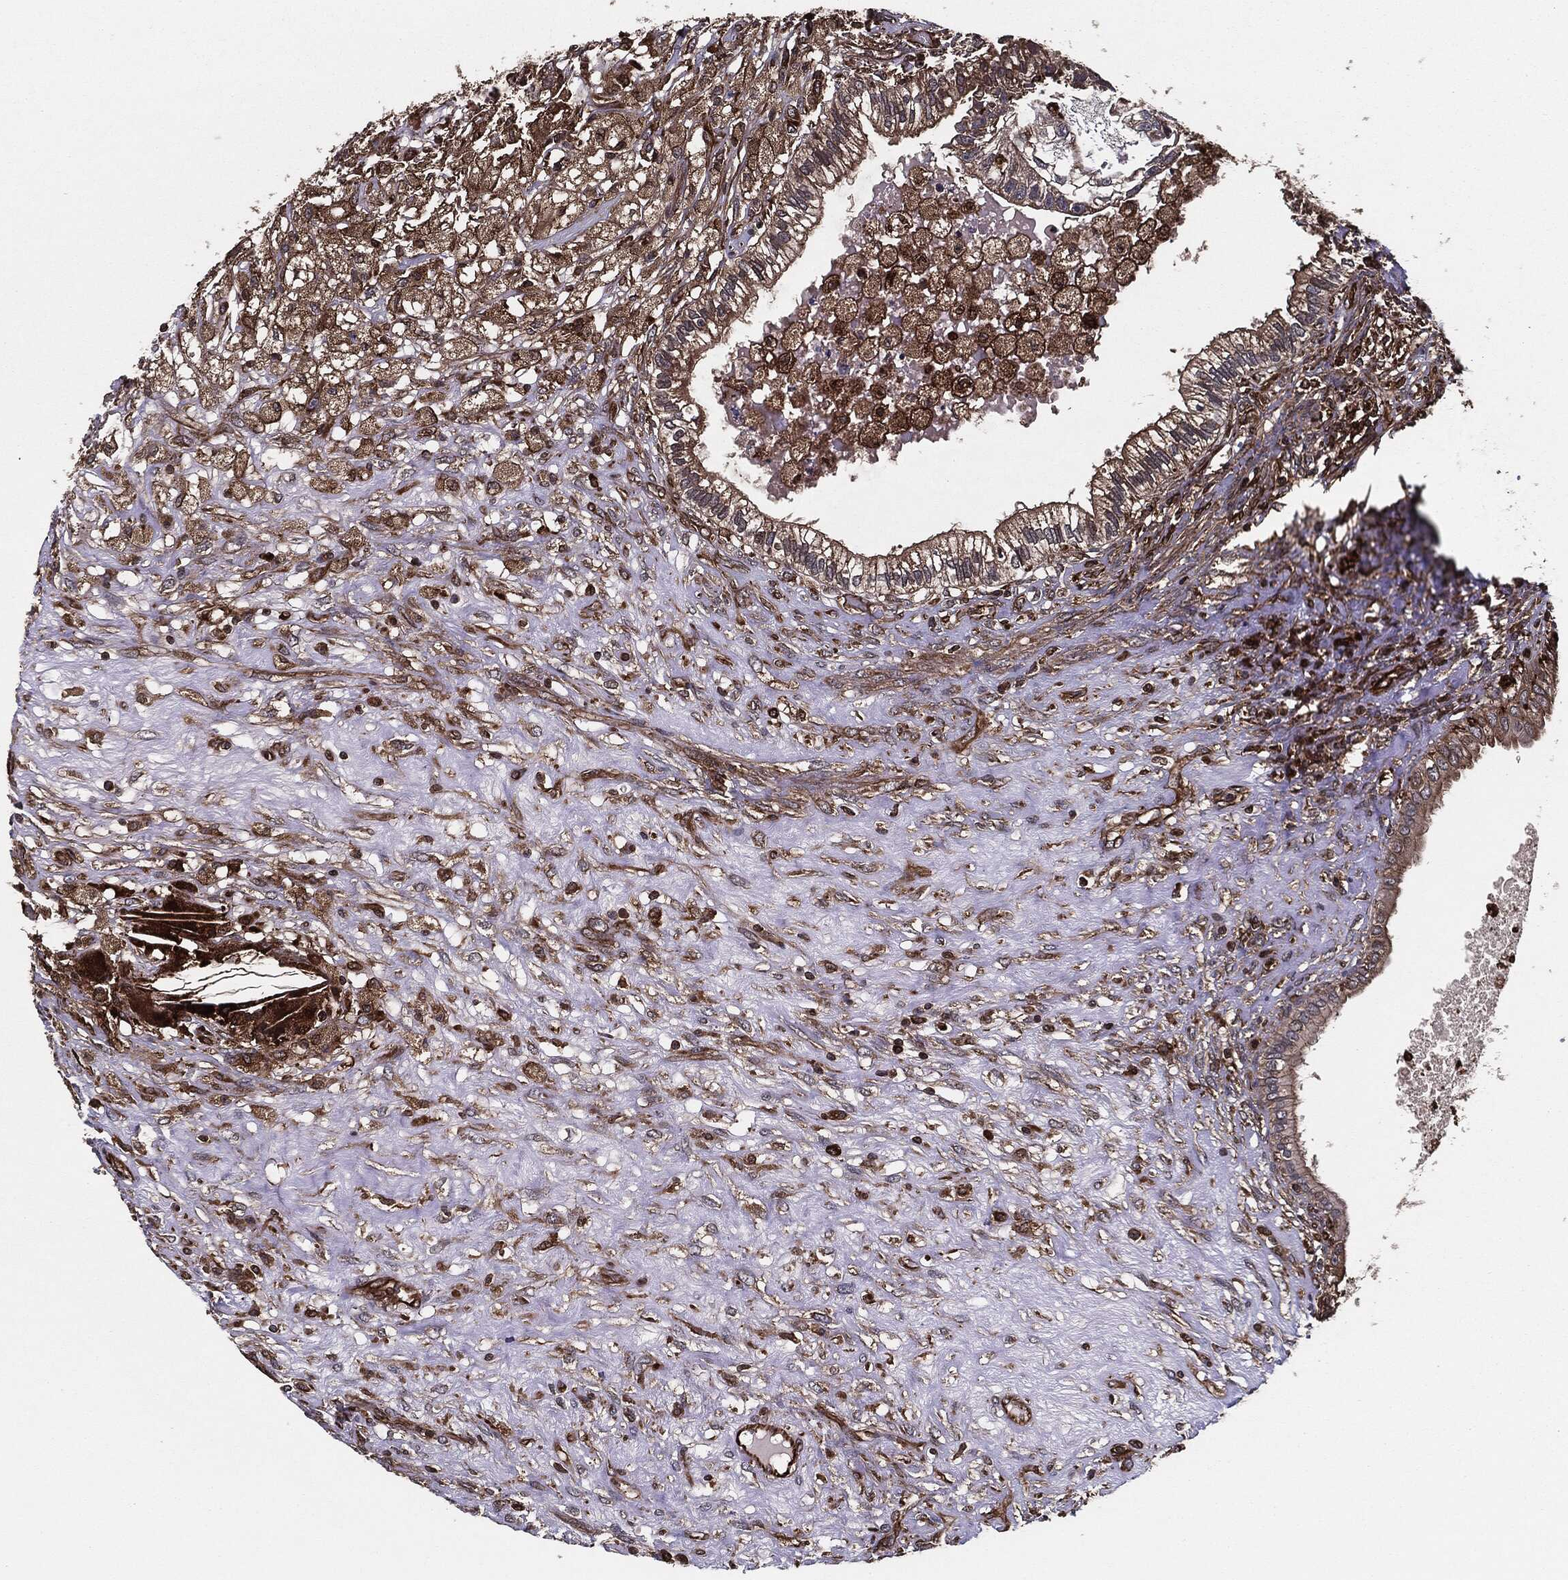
{"staining": {"intensity": "moderate", "quantity": ">75%", "location": "cytoplasmic/membranous"}, "tissue": "testis cancer", "cell_type": "Tumor cells", "image_type": "cancer", "snomed": [{"axis": "morphology", "description": "Seminoma, NOS"}, {"axis": "morphology", "description": "Carcinoma, Embryonal, NOS"}, {"axis": "topography", "description": "Testis"}], "caption": "Seminoma (testis) stained with immunohistochemistry exhibits moderate cytoplasmic/membranous positivity in approximately >75% of tumor cells.", "gene": "RAP1GDS1", "patient": {"sex": "male", "age": 41}}